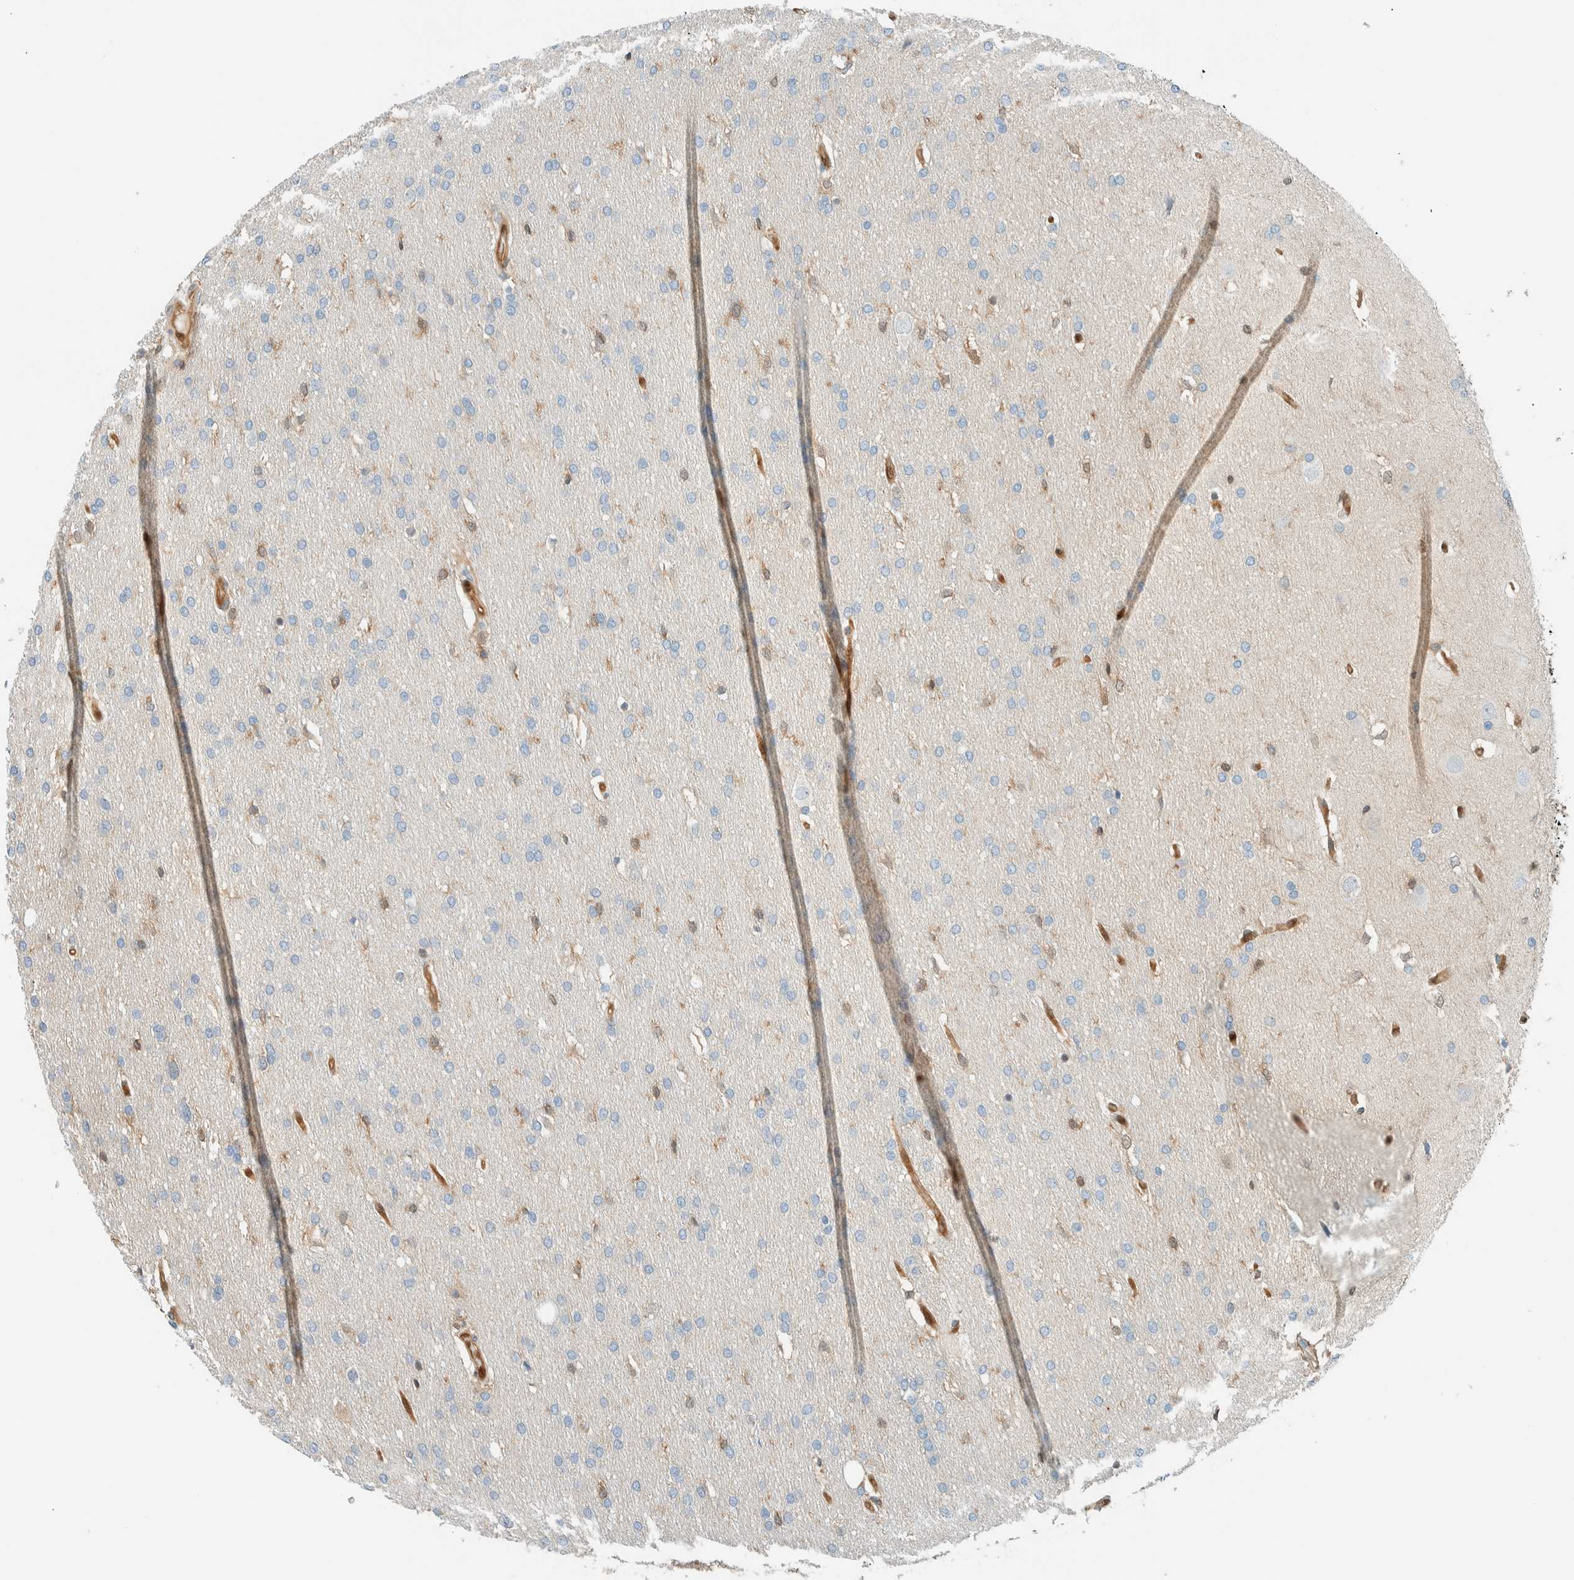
{"staining": {"intensity": "negative", "quantity": "none", "location": "none"}, "tissue": "glioma", "cell_type": "Tumor cells", "image_type": "cancer", "snomed": [{"axis": "morphology", "description": "Glioma, malignant, Low grade"}, {"axis": "topography", "description": "Brain"}], "caption": "The immunohistochemistry (IHC) photomicrograph has no significant expression in tumor cells of malignant glioma (low-grade) tissue.", "gene": "NXN", "patient": {"sex": "female", "age": 37}}